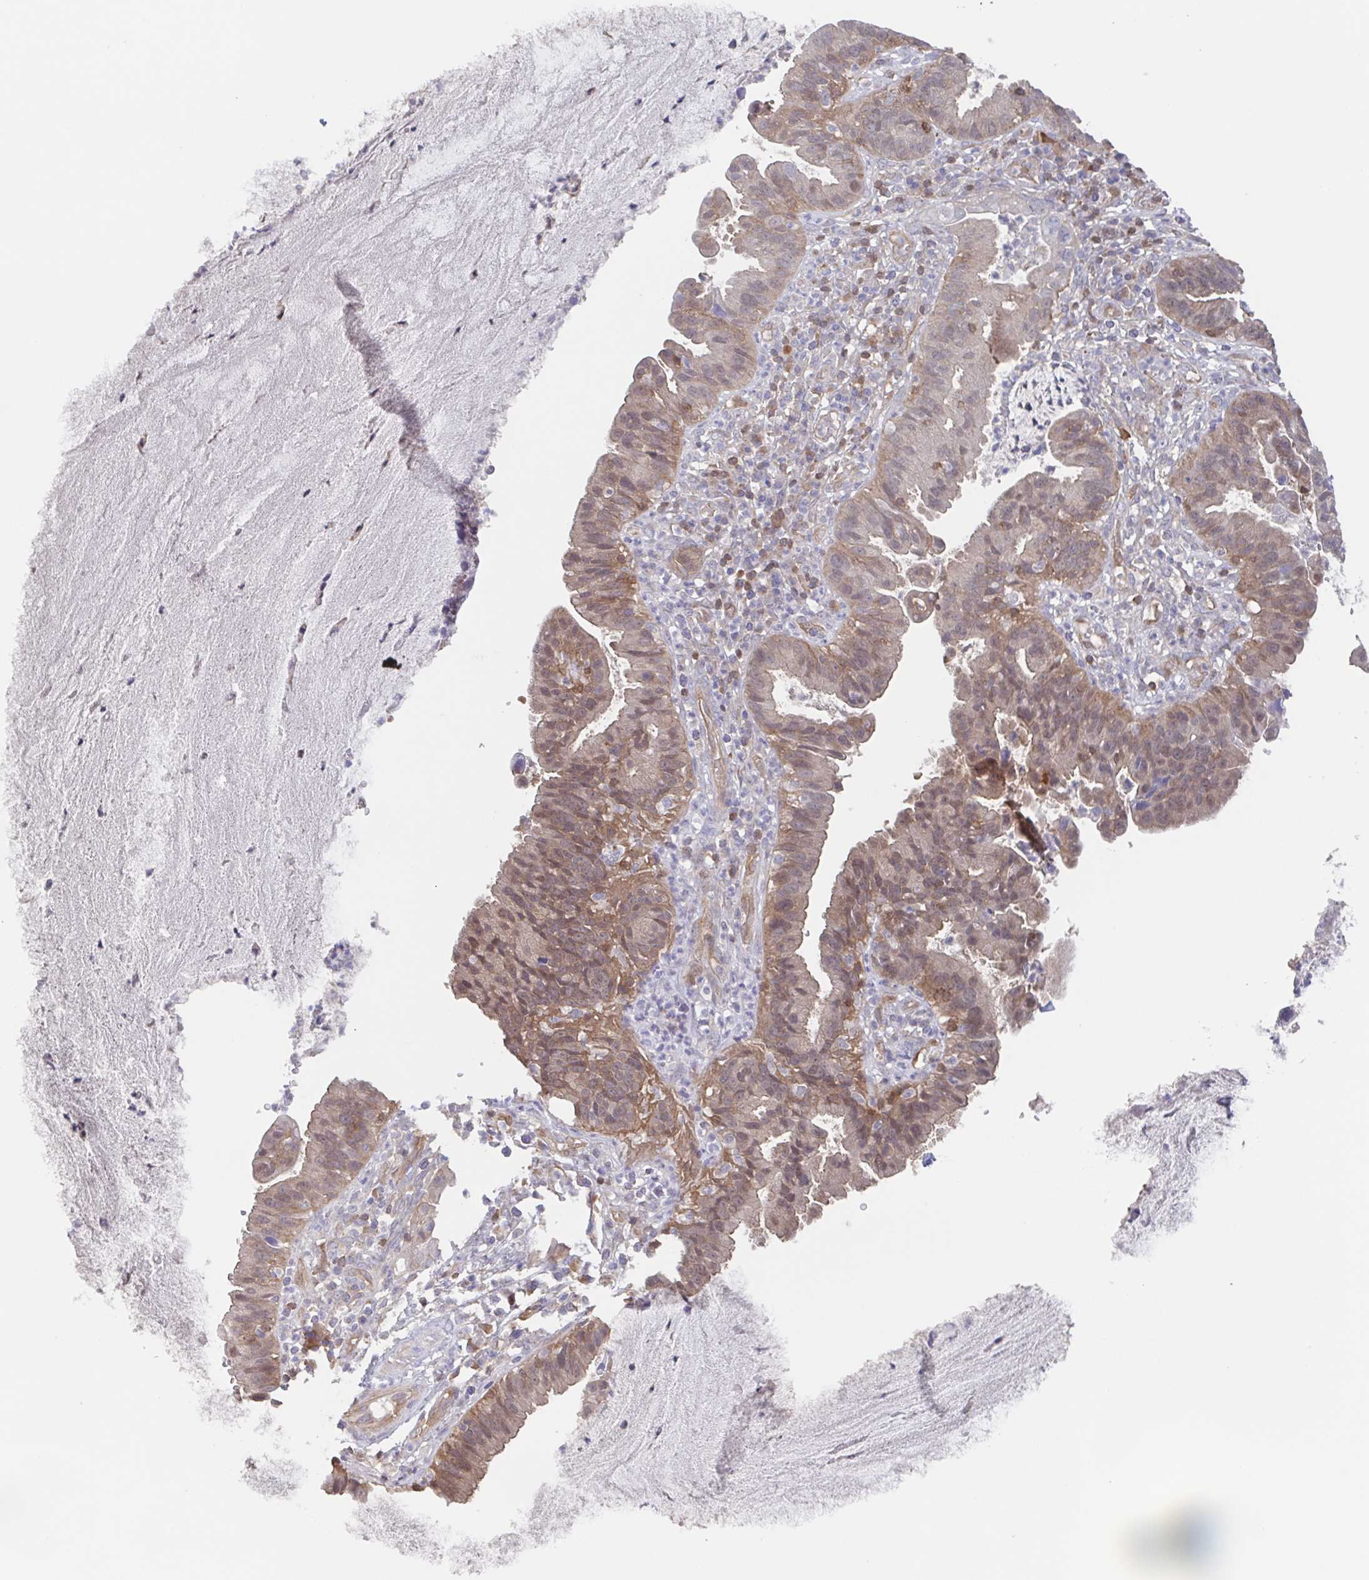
{"staining": {"intensity": "weak", "quantity": ">75%", "location": "nuclear"}, "tissue": "cervical cancer", "cell_type": "Tumor cells", "image_type": "cancer", "snomed": [{"axis": "morphology", "description": "Adenocarcinoma, NOS"}, {"axis": "topography", "description": "Cervix"}], "caption": "A low amount of weak nuclear expression is seen in about >75% of tumor cells in cervical adenocarcinoma tissue.", "gene": "AGFG2", "patient": {"sex": "female", "age": 34}}